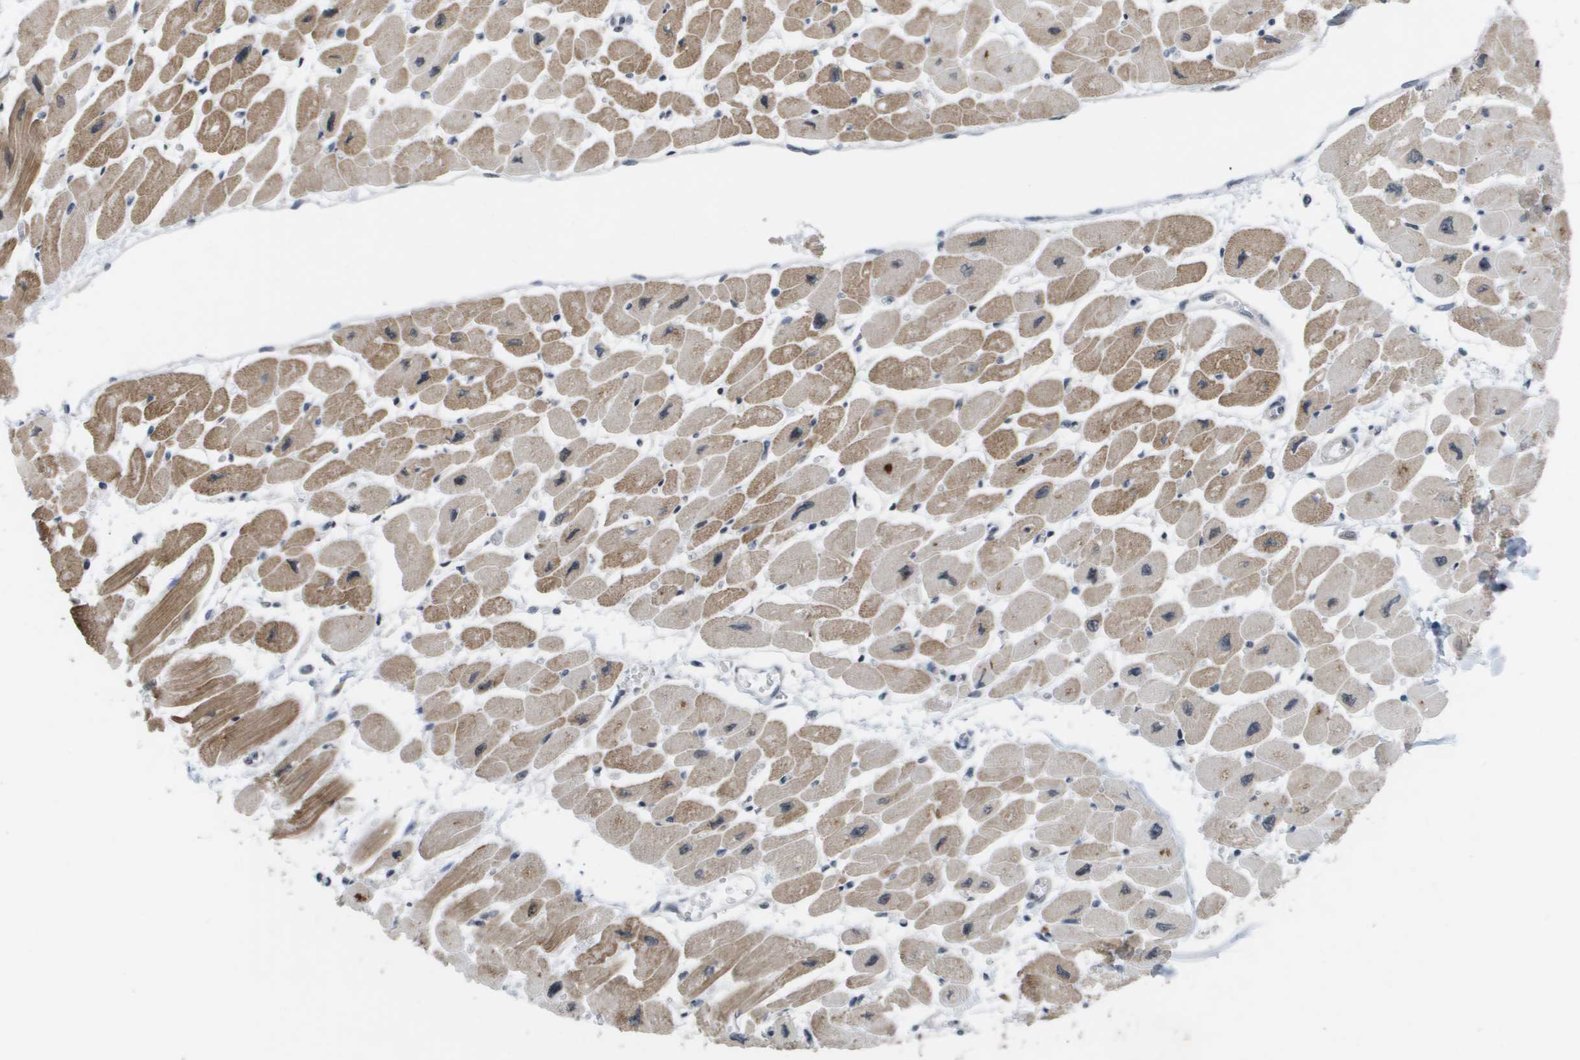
{"staining": {"intensity": "moderate", "quantity": "25%-75%", "location": "cytoplasmic/membranous,nuclear"}, "tissue": "heart muscle", "cell_type": "Cardiomyocytes", "image_type": "normal", "snomed": [{"axis": "morphology", "description": "Normal tissue, NOS"}, {"axis": "topography", "description": "Heart"}], "caption": "Approximately 25%-75% of cardiomyocytes in unremarkable heart muscle exhibit moderate cytoplasmic/membranous,nuclear protein positivity as visualized by brown immunohistochemical staining.", "gene": "CDT1", "patient": {"sex": "female", "age": 54}}